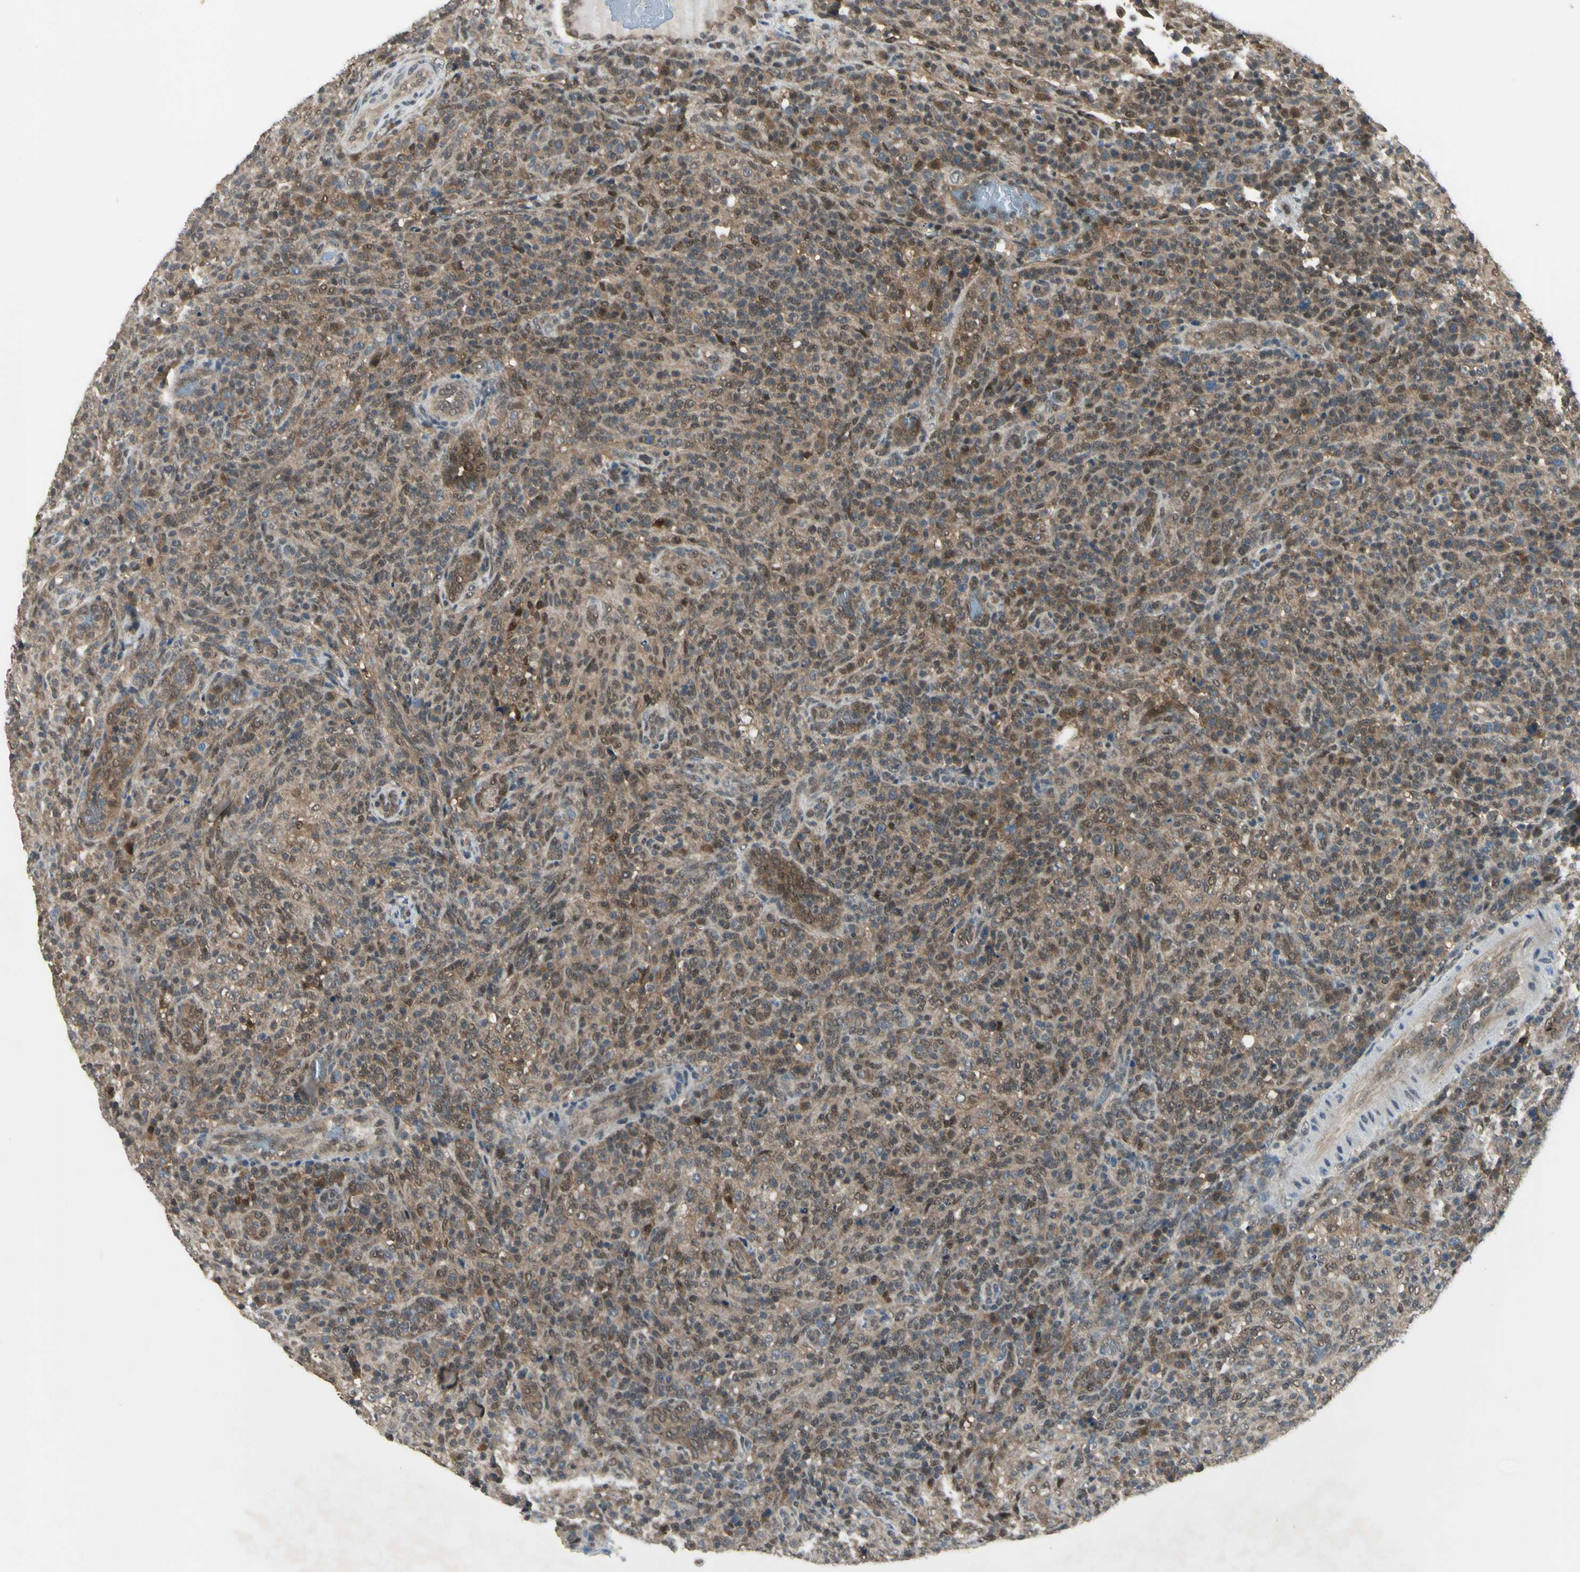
{"staining": {"intensity": "moderate", "quantity": ">75%", "location": "cytoplasmic/membranous"}, "tissue": "lymphoma", "cell_type": "Tumor cells", "image_type": "cancer", "snomed": [{"axis": "morphology", "description": "Malignant lymphoma, non-Hodgkin's type, High grade"}, {"axis": "topography", "description": "Lymph node"}], "caption": "A histopathology image of human lymphoma stained for a protein displays moderate cytoplasmic/membranous brown staining in tumor cells.", "gene": "PSMD5", "patient": {"sex": "female", "age": 76}}